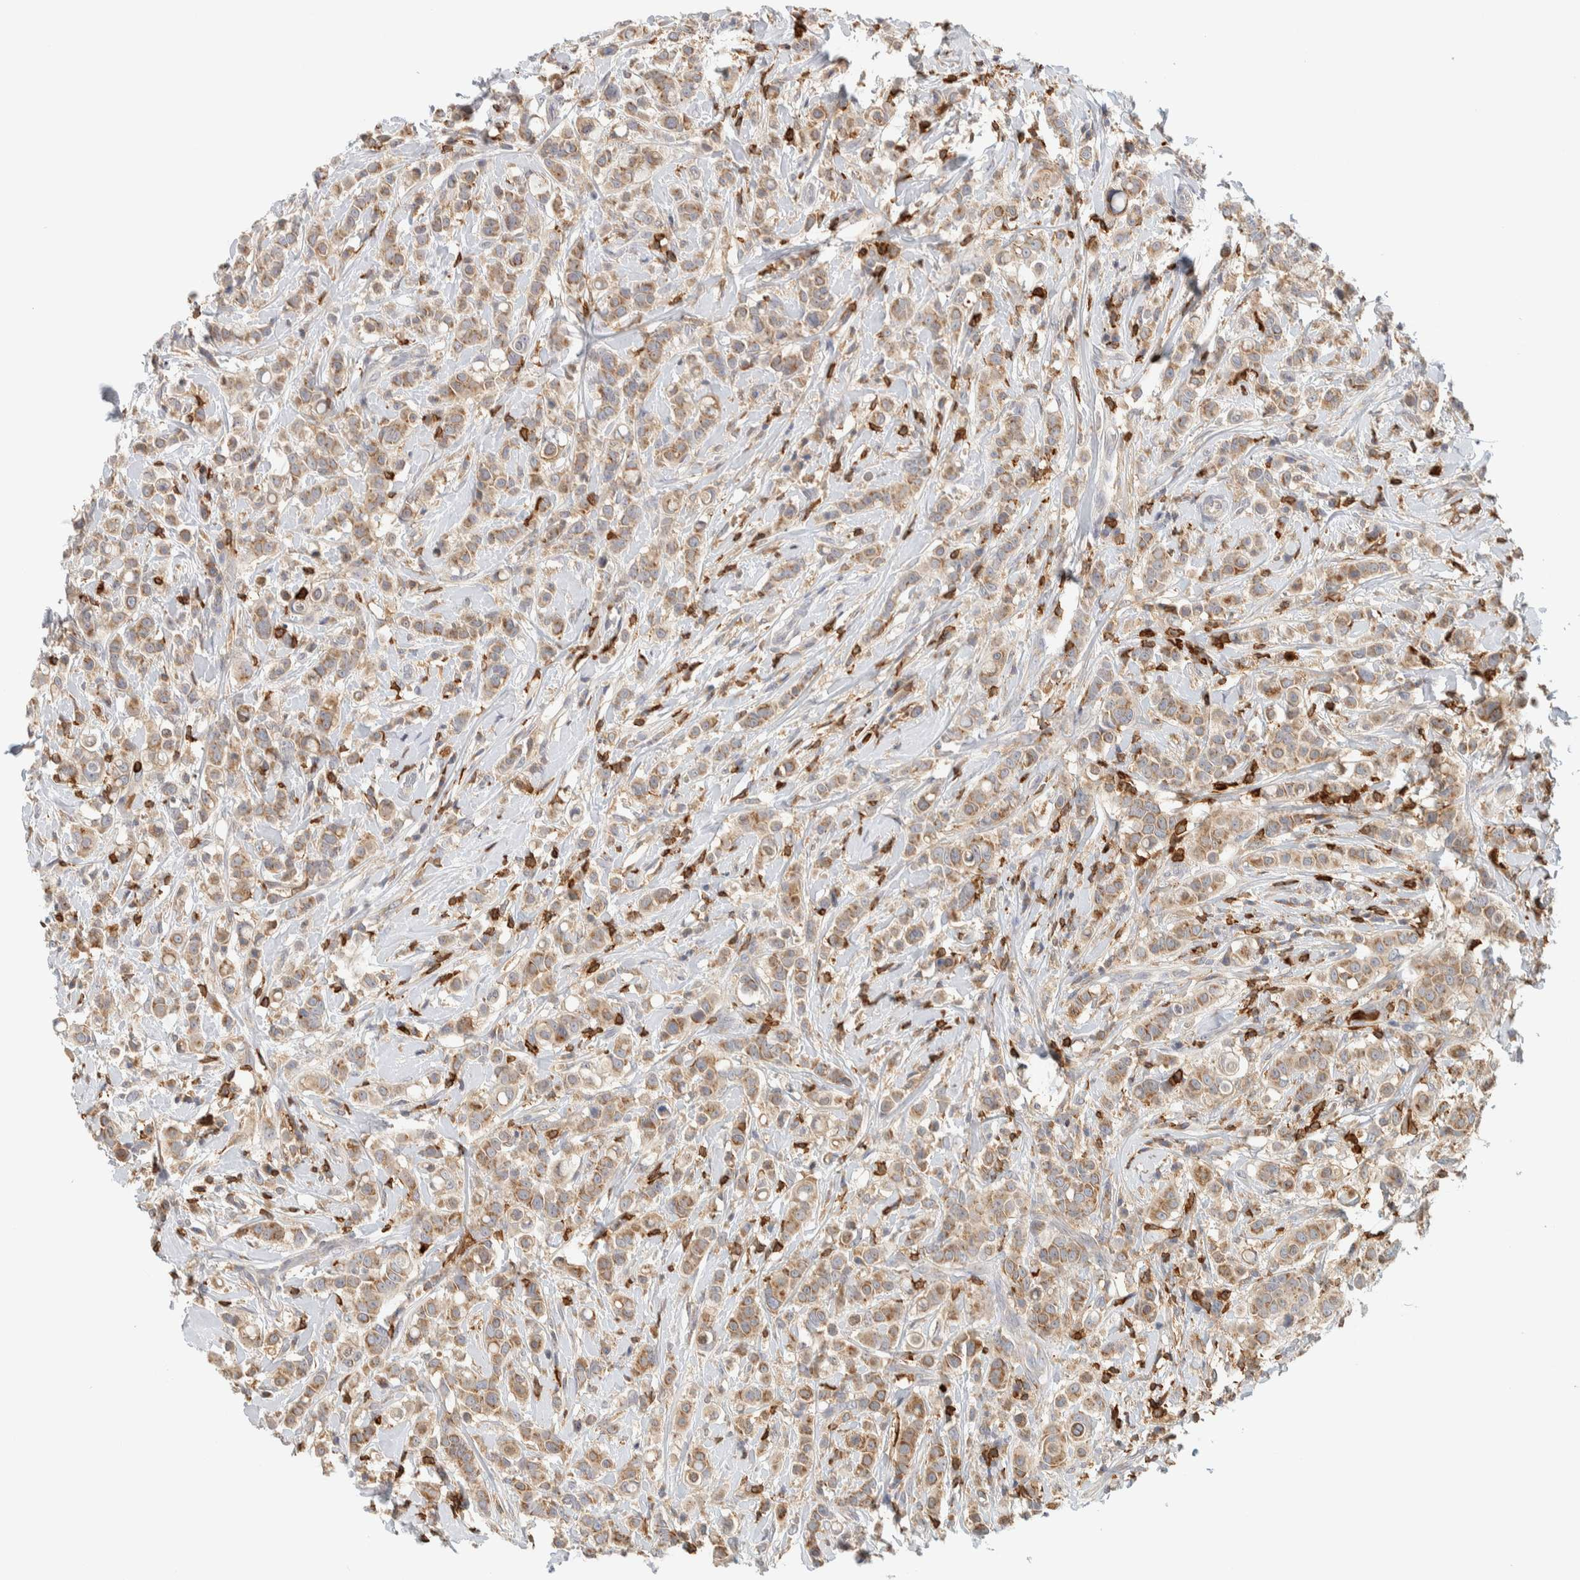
{"staining": {"intensity": "moderate", "quantity": ">75%", "location": "cytoplasmic/membranous"}, "tissue": "breast cancer", "cell_type": "Tumor cells", "image_type": "cancer", "snomed": [{"axis": "morphology", "description": "Duct carcinoma"}, {"axis": "topography", "description": "Breast"}], "caption": "Tumor cells display medium levels of moderate cytoplasmic/membranous staining in about >75% of cells in human breast cancer (infiltrating ductal carcinoma).", "gene": "RUNDC1", "patient": {"sex": "female", "age": 27}}